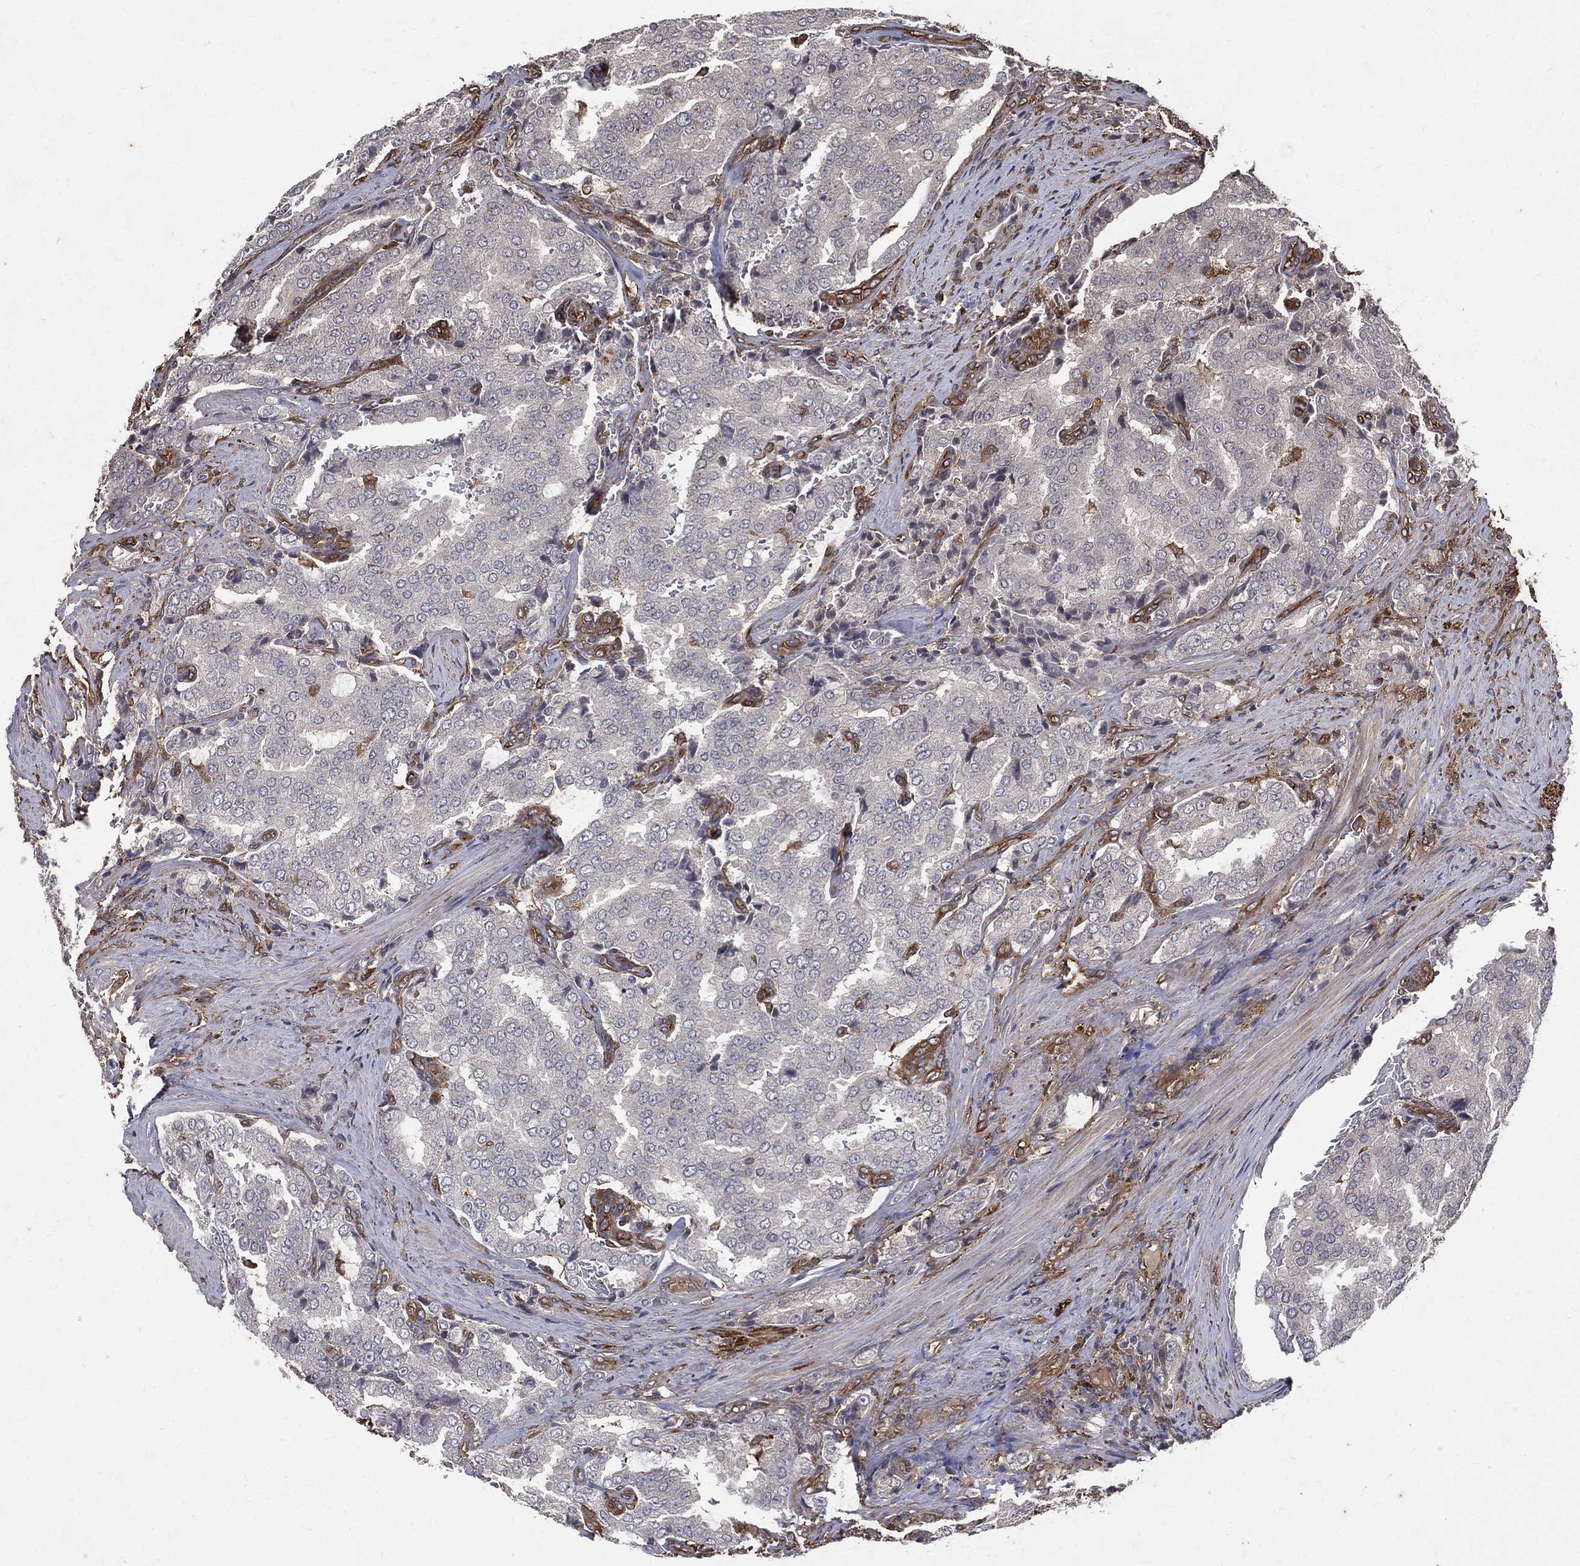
{"staining": {"intensity": "negative", "quantity": "none", "location": "none"}, "tissue": "prostate cancer", "cell_type": "Tumor cells", "image_type": "cancer", "snomed": [{"axis": "morphology", "description": "Adenocarcinoma, NOS"}, {"axis": "topography", "description": "Prostate"}], "caption": "Immunohistochemical staining of adenocarcinoma (prostate) reveals no significant staining in tumor cells.", "gene": "DPYSL2", "patient": {"sex": "male", "age": 65}}